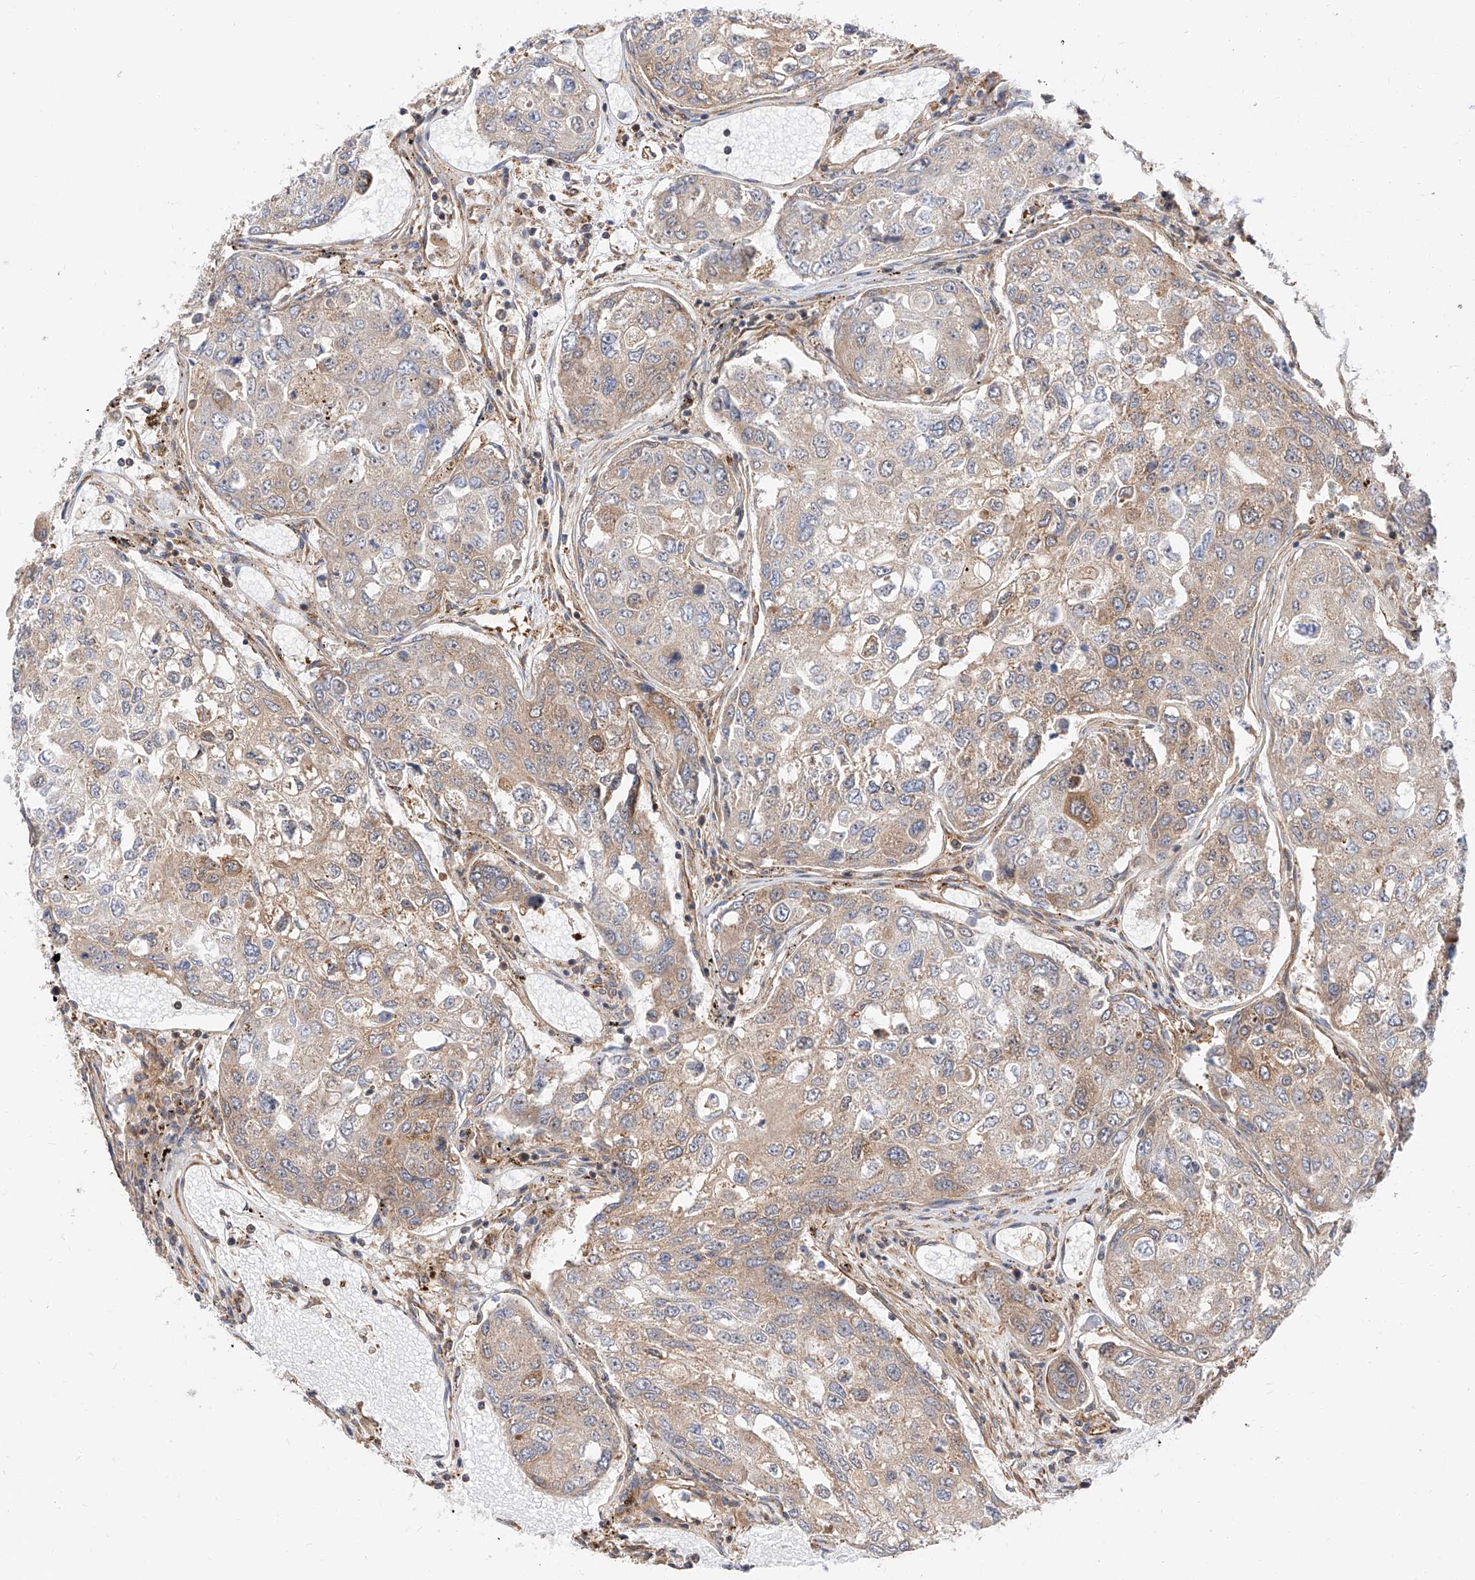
{"staining": {"intensity": "moderate", "quantity": "<25%", "location": "cytoplasmic/membranous"}, "tissue": "urothelial cancer", "cell_type": "Tumor cells", "image_type": "cancer", "snomed": [{"axis": "morphology", "description": "Urothelial carcinoma, High grade"}, {"axis": "topography", "description": "Lymph node"}, {"axis": "topography", "description": "Urinary bladder"}], "caption": "Immunohistochemistry (IHC) of human urothelial cancer demonstrates low levels of moderate cytoplasmic/membranous staining in approximately <25% of tumor cells.", "gene": "ISCA2", "patient": {"sex": "male", "age": 51}}